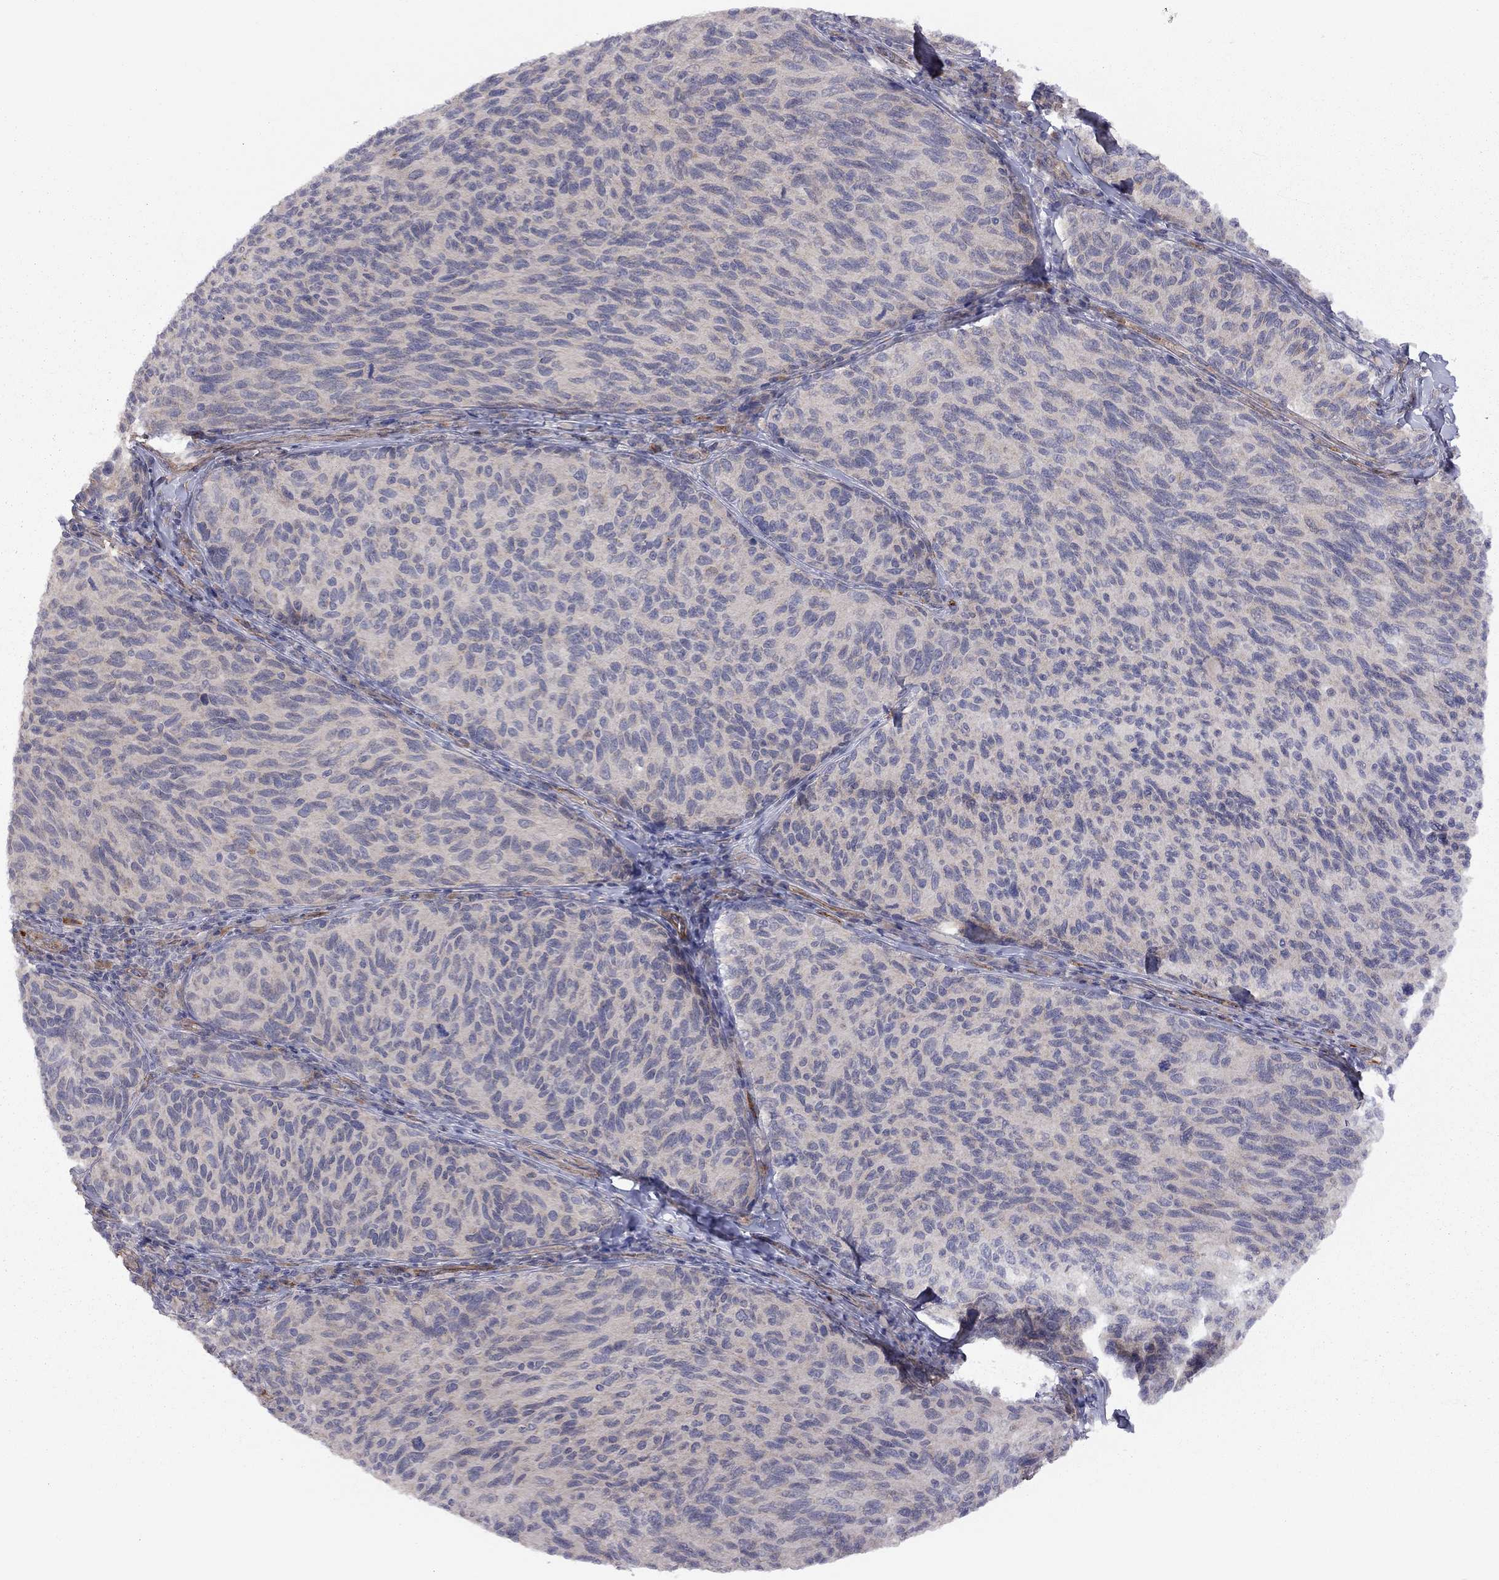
{"staining": {"intensity": "negative", "quantity": "none", "location": "none"}, "tissue": "melanoma", "cell_type": "Tumor cells", "image_type": "cancer", "snomed": [{"axis": "morphology", "description": "Malignant melanoma, NOS"}, {"axis": "topography", "description": "Skin"}], "caption": "Immunohistochemistry of human malignant melanoma exhibits no positivity in tumor cells.", "gene": "EXOC3L2", "patient": {"sex": "female", "age": 73}}